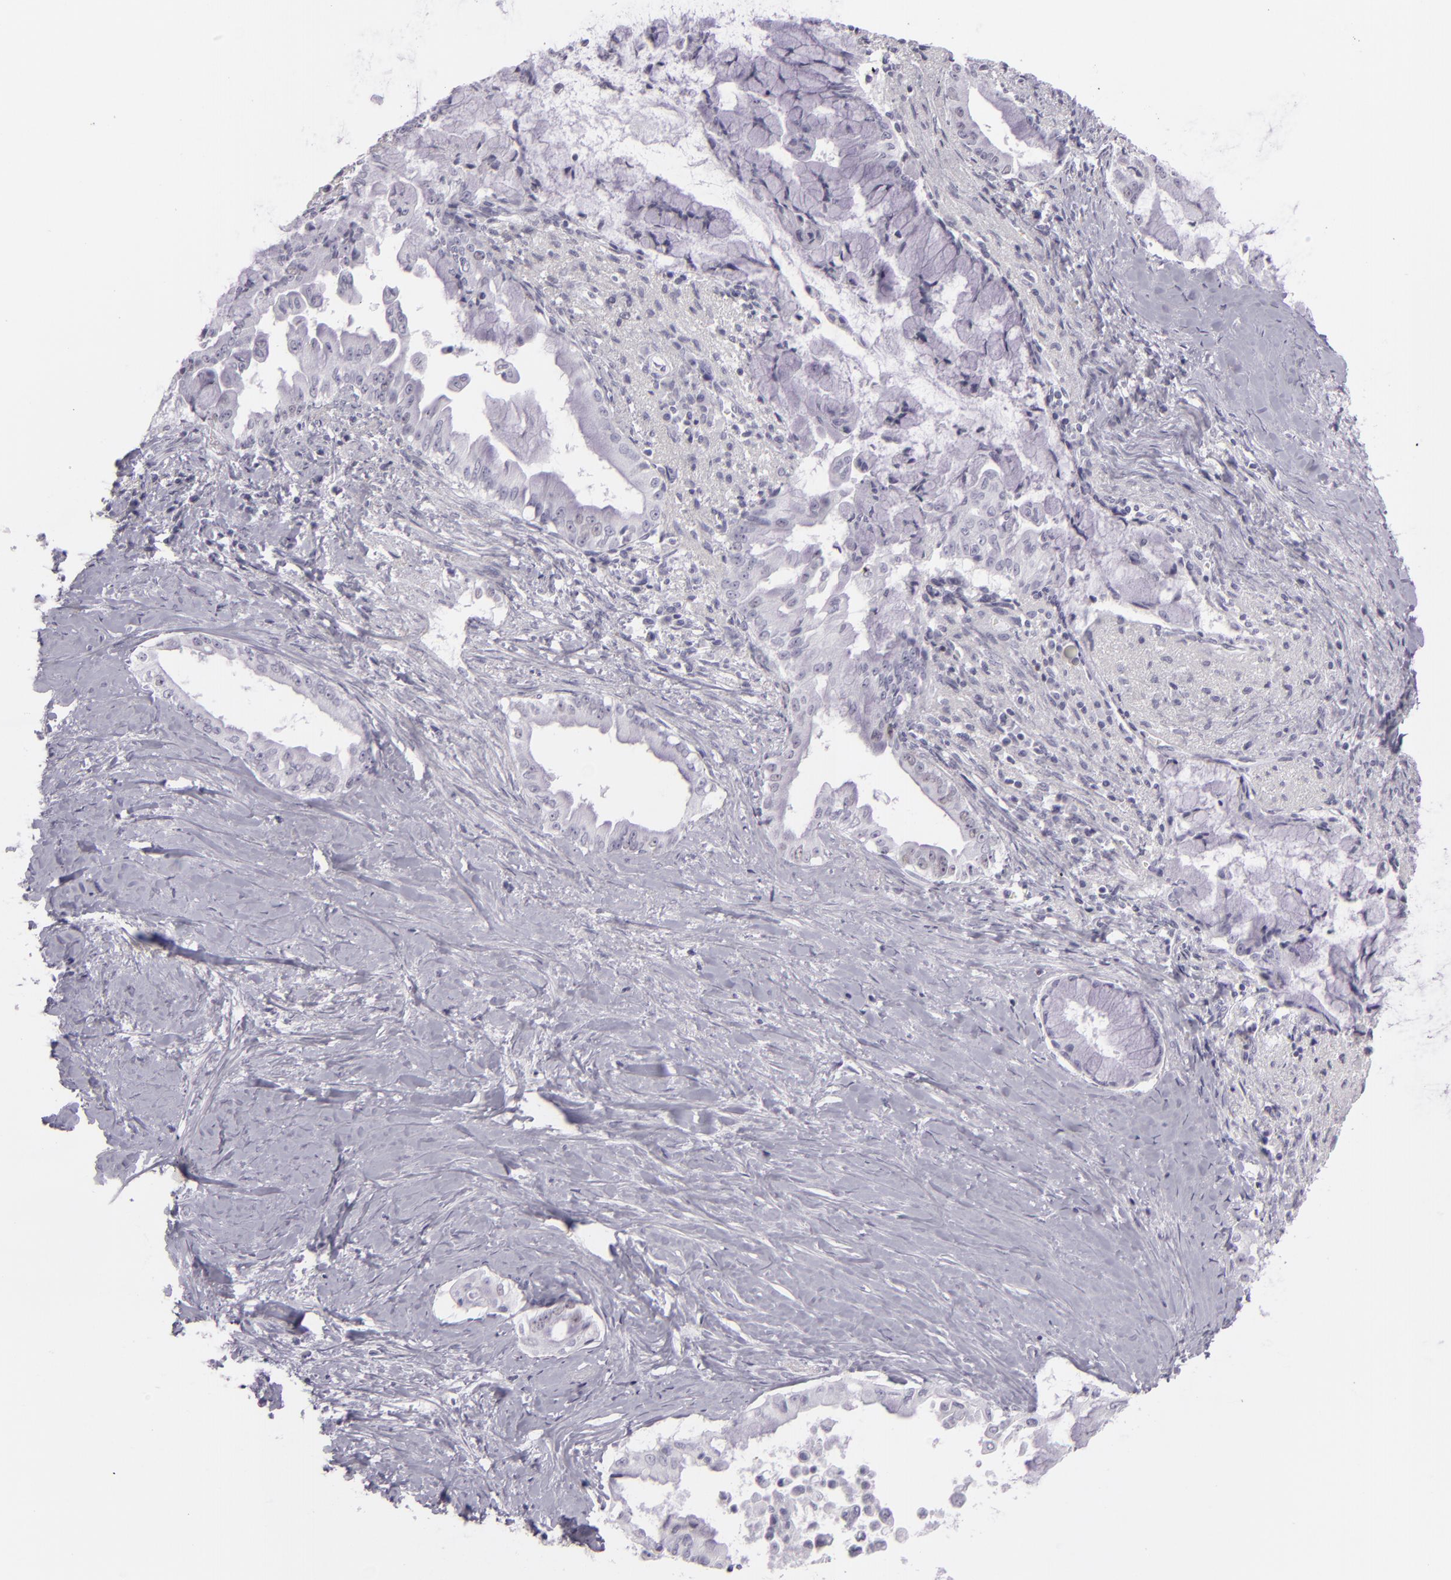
{"staining": {"intensity": "negative", "quantity": "none", "location": "none"}, "tissue": "pancreatic cancer", "cell_type": "Tumor cells", "image_type": "cancer", "snomed": [{"axis": "morphology", "description": "Adenocarcinoma, NOS"}, {"axis": "topography", "description": "Pancreas"}], "caption": "Human pancreatic cancer stained for a protein using immunohistochemistry (IHC) shows no staining in tumor cells.", "gene": "MCM3", "patient": {"sex": "male", "age": 59}}